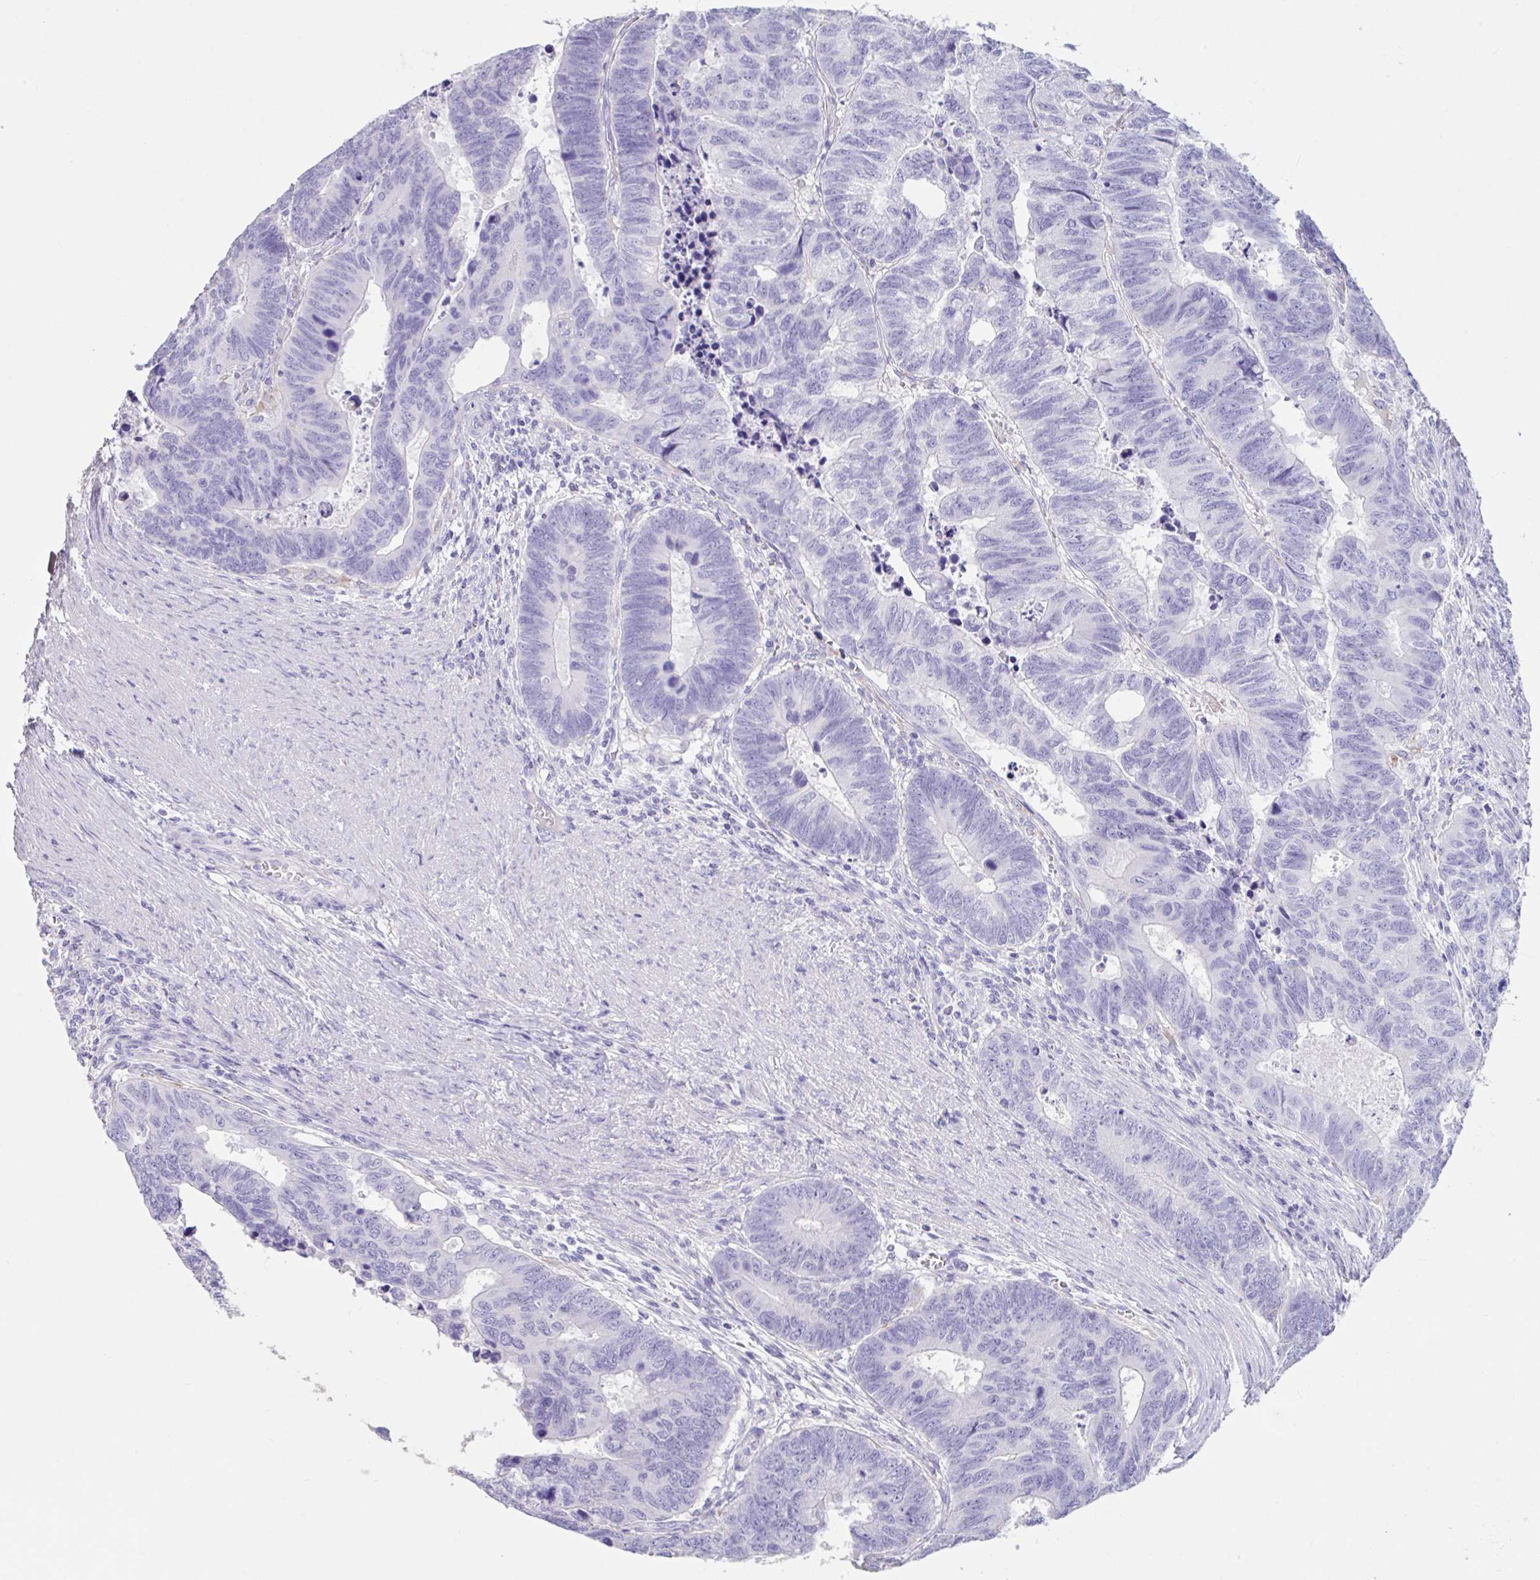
{"staining": {"intensity": "negative", "quantity": "none", "location": "none"}, "tissue": "colorectal cancer", "cell_type": "Tumor cells", "image_type": "cancer", "snomed": [{"axis": "morphology", "description": "Adenocarcinoma, NOS"}, {"axis": "topography", "description": "Colon"}], "caption": "The histopathology image shows no staining of tumor cells in colorectal adenocarcinoma.", "gene": "TNNC1", "patient": {"sex": "male", "age": 62}}